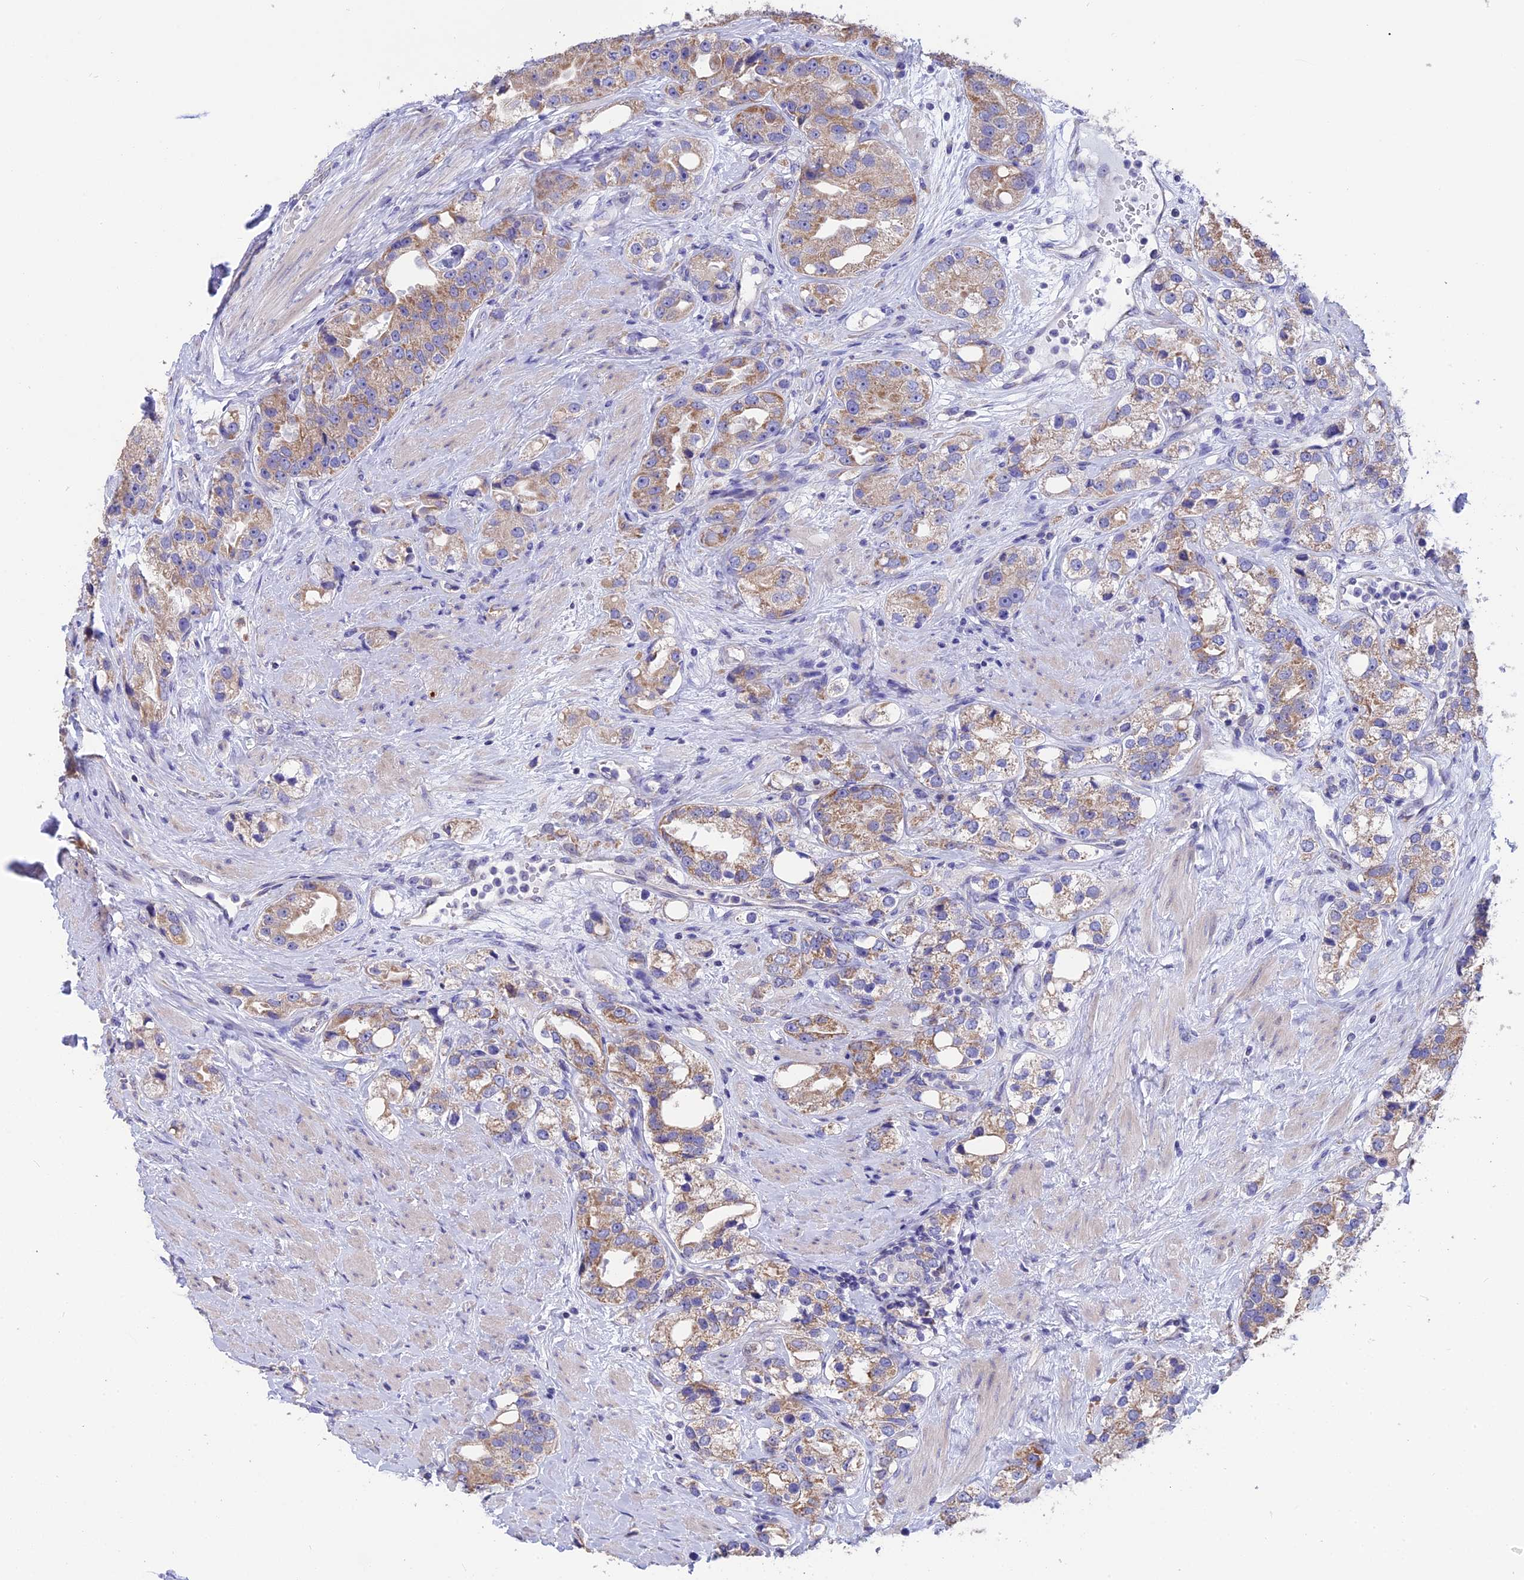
{"staining": {"intensity": "moderate", "quantity": ">75%", "location": "cytoplasmic/membranous"}, "tissue": "prostate cancer", "cell_type": "Tumor cells", "image_type": "cancer", "snomed": [{"axis": "morphology", "description": "Adenocarcinoma, NOS"}, {"axis": "topography", "description": "Prostate"}], "caption": "High-power microscopy captured an immunohistochemistry histopathology image of prostate adenocarcinoma, revealing moderate cytoplasmic/membranous staining in approximately >75% of tumor cells. The staining was performed using DAB, with brown indicating positive protein expression. Nuclei are stained blue with hematoxylin.", "gene": "CYP2U1", "patient": {"sex": "male", "age": 79}}